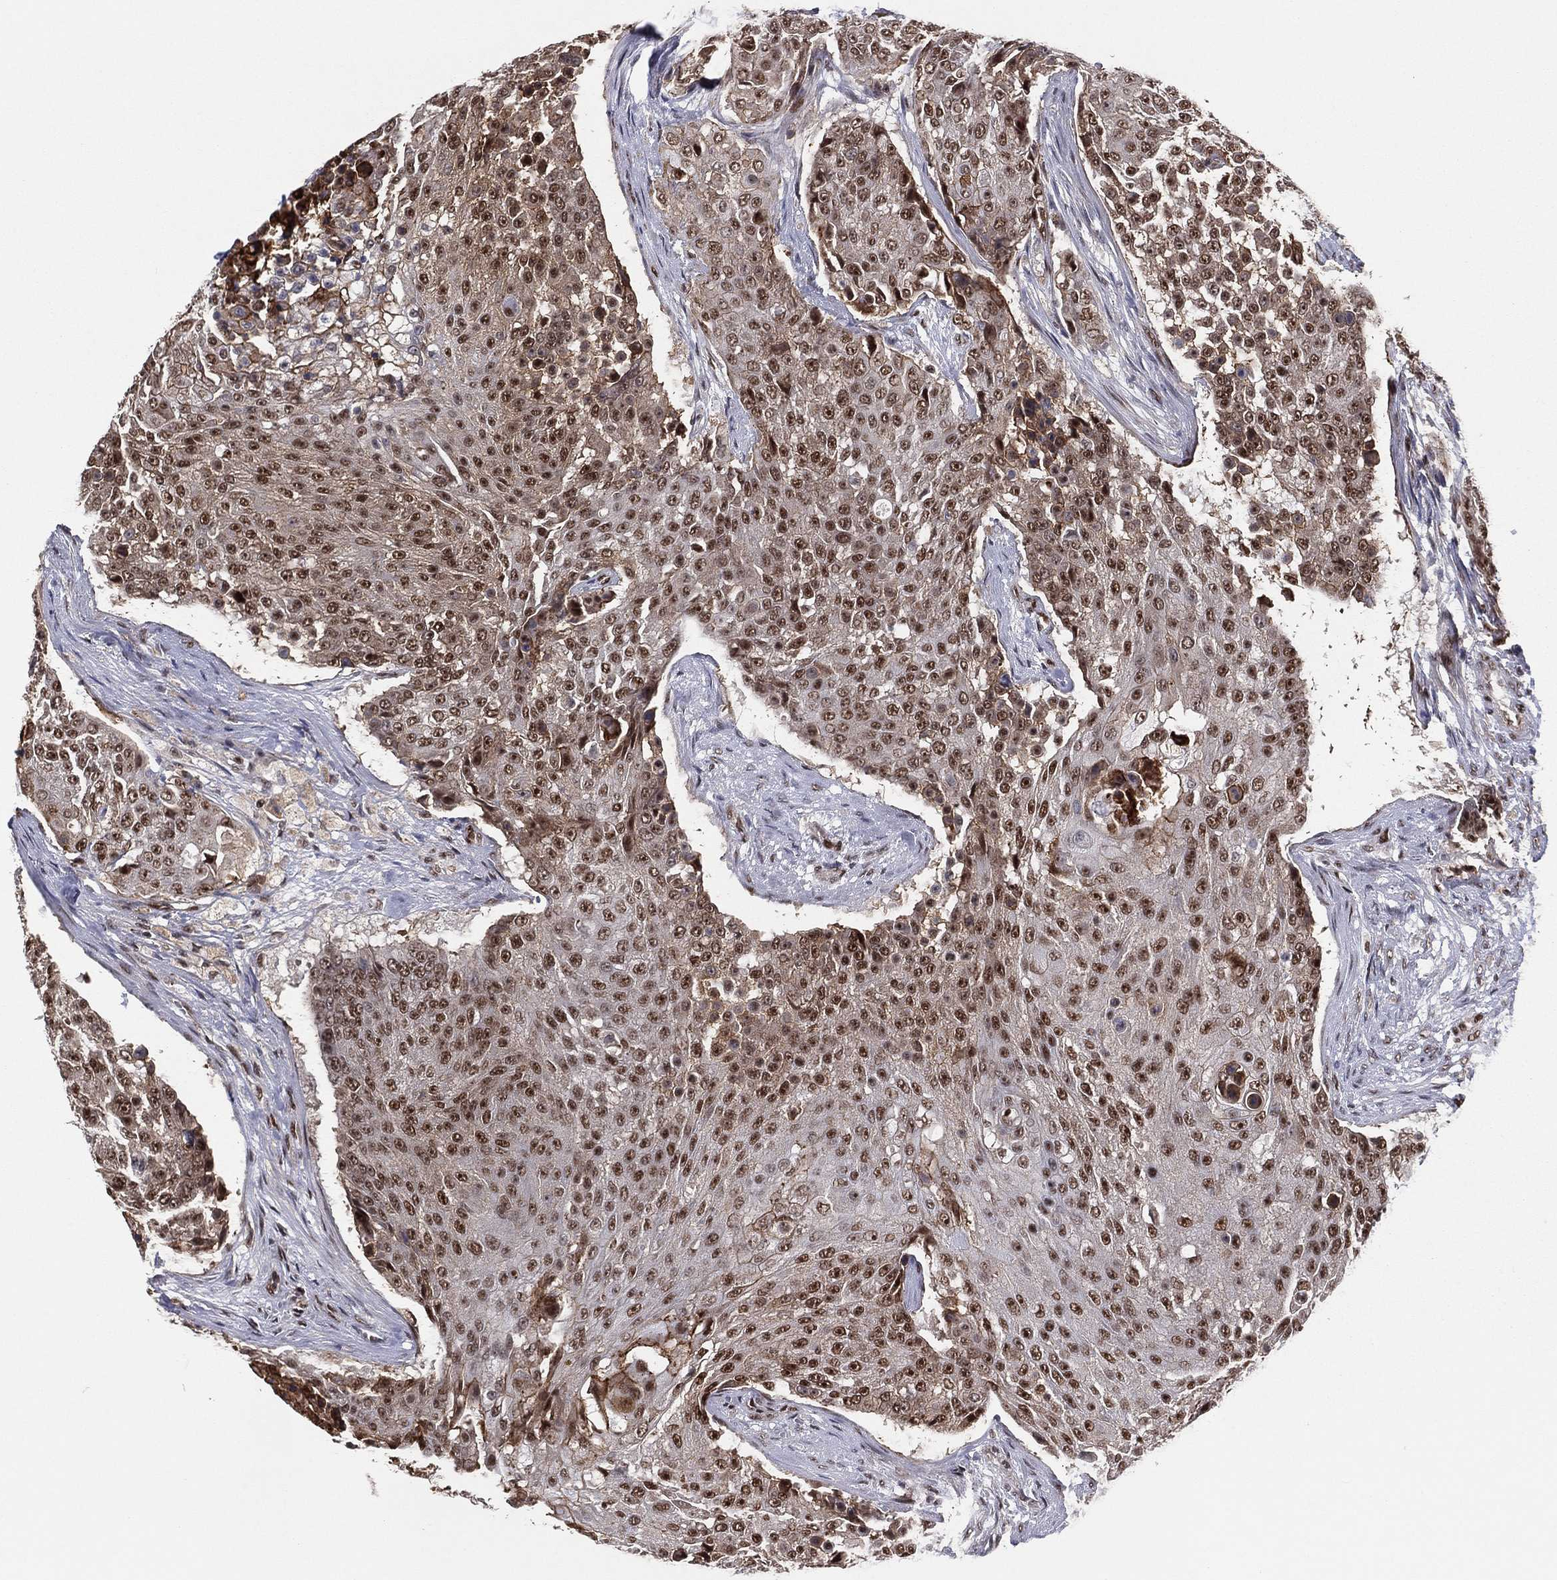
{"staining": {"intensity": "strong", "quantity": "25%-75%", "location": "nuclear"}, "tissue": "urothelial cancer", "cell_type": "Tumor cells", "image_type": "cancer", "snomed": [{"axis": "morphology", "description": "Urothelial carcinoma, High grade"}, {"axis": "topography", "description": "Urinary bladder"}], "caption": "There is high levels of strong nuclear positivity in tumor cells of urothelial carcinoma (high-grade), as demonstrated by immunohistochemical staining (brown color).", "gene": "GPALPP1", "patient": {"sex": "female", "age": 63}}